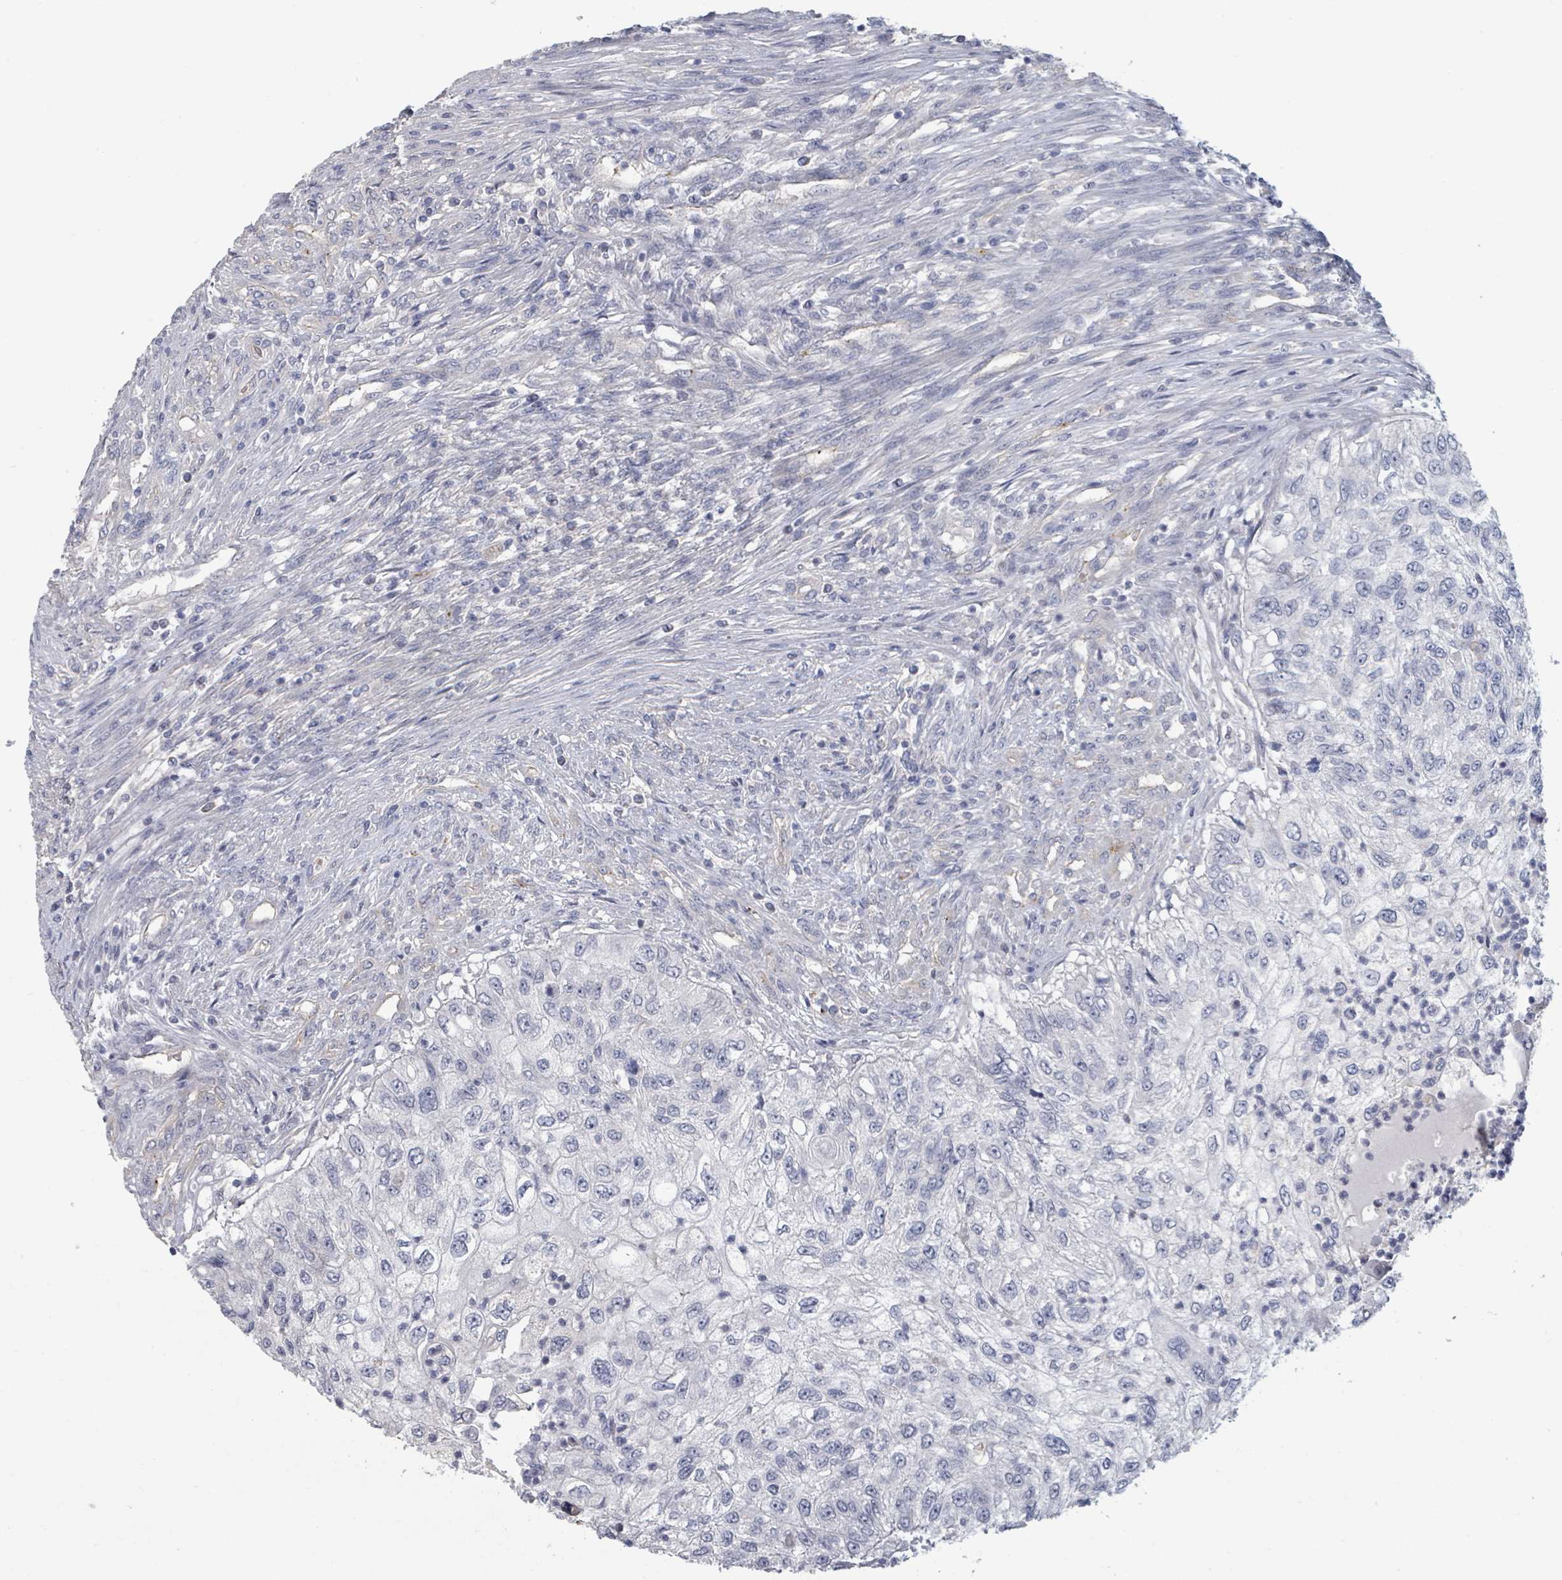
{"staining": {"intensity": "negative", "quantity": "none", "location": "none"}, "tissue": "urothelial cancer", "cell_type": "Tumor cells", "image_type": "cancer", "snomed": [{"axis": "morphology", "description": "Urothelial carcinoma, High grade"}, {"axis": "topography", "description": "Urinary bladder"}], "caption": "There is no significant expression in tumor cells of urothelial cancer.", "gene": "PLAUR", "patient": {"sex": "female", "age": 60}}